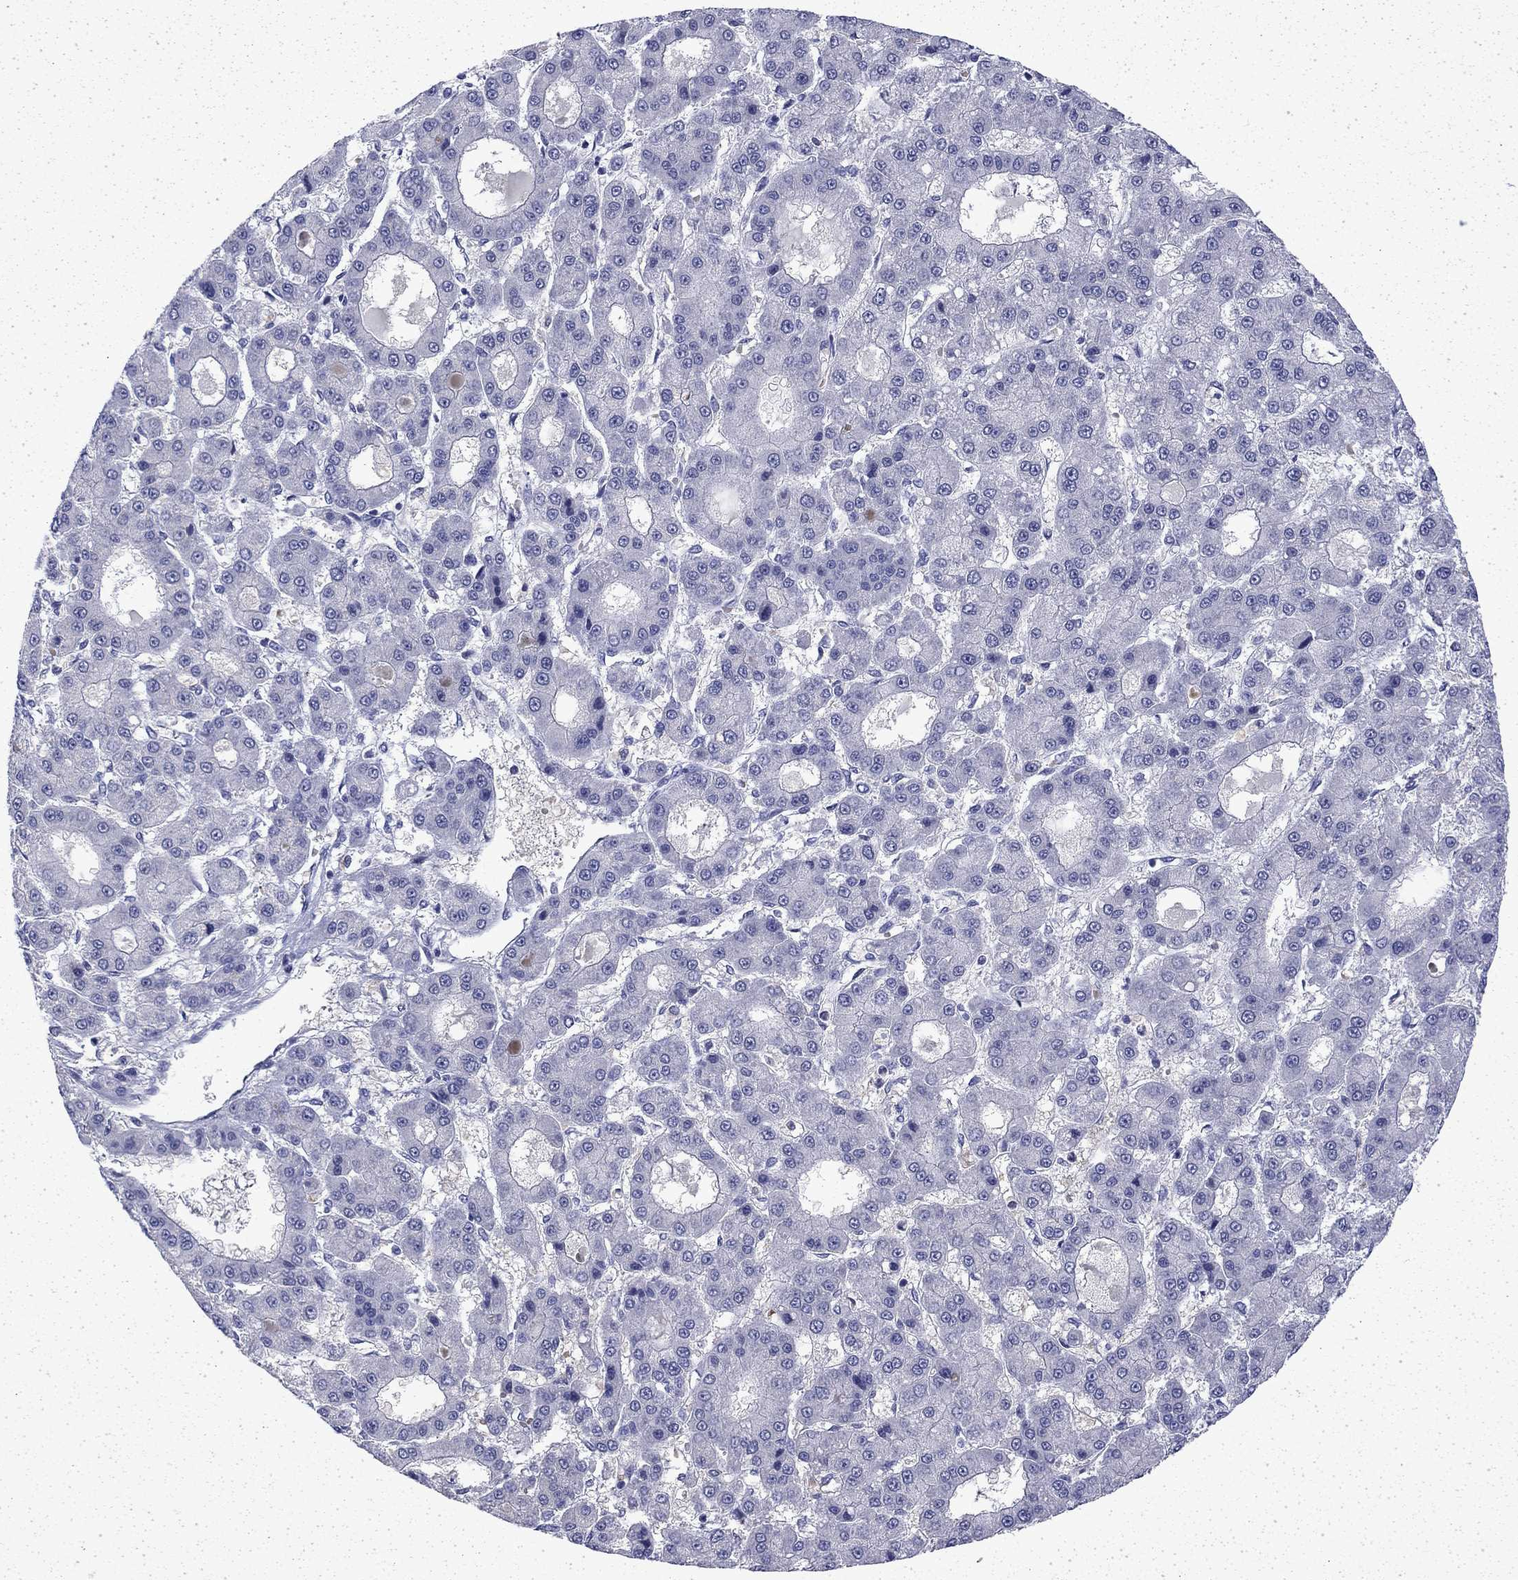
{"staining": {"intensity": "negative", "quantity": "none", "location": "none"}, "tissue": "liver cancer", "cell_type": "Tumor cells", "image_type": "cancer", "snomed": [{"axis": "morphology", "description": "Carcinoma, Hepatocellular, NOS"}, {"axis": "topography", "description": "Liver"}], "caption": "High magnification brightfield microscopy of hepatocellular carcinoma (liver) stained with DAB (brown) and counterstained with hematoxylin (blue): tumor cells show no significant staining.", "gene": "ENPP6", "patient": {"sex": "male", "age": 70}}